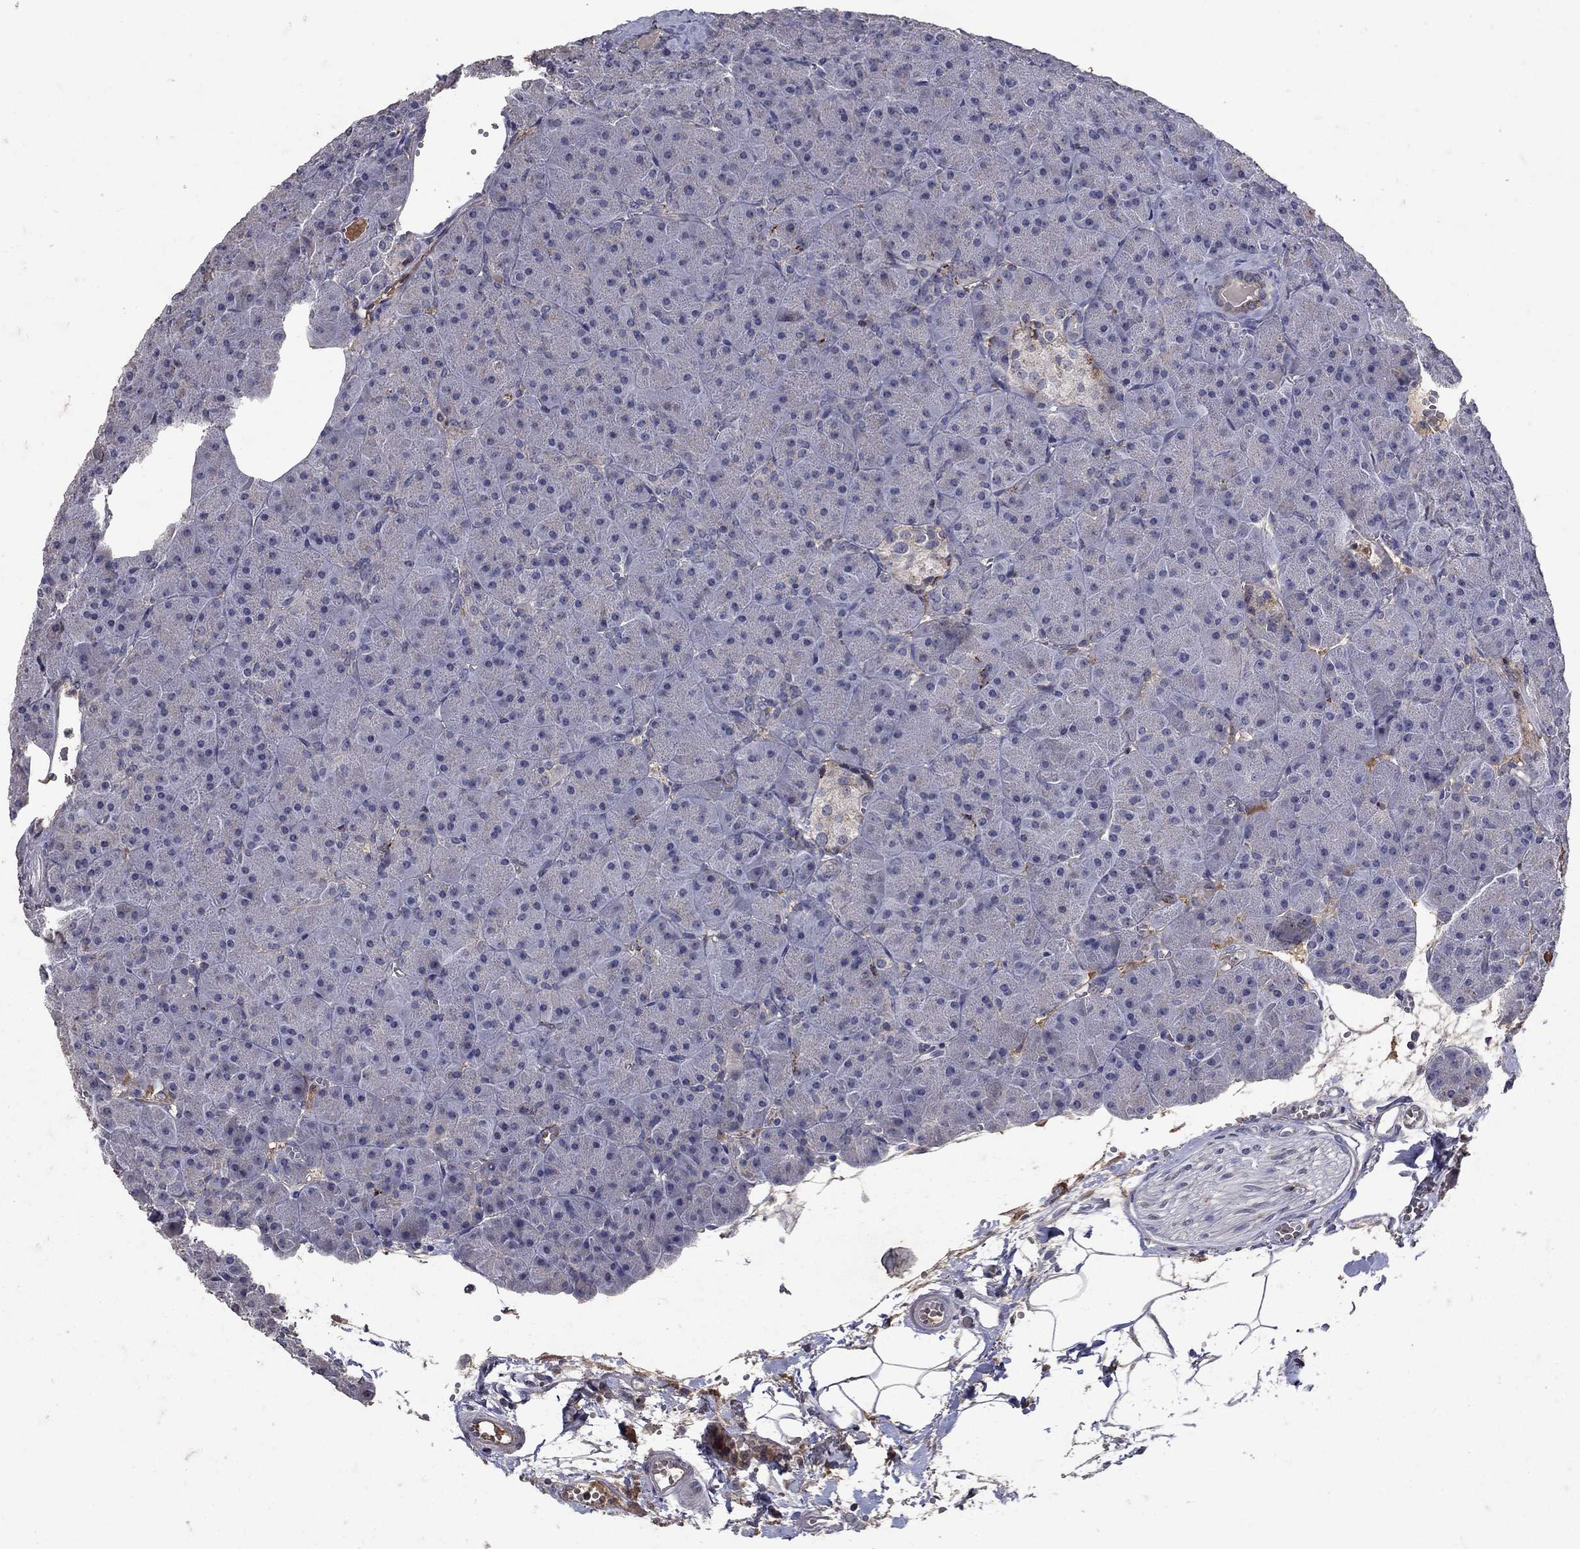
{"staining": {"intensity": "negative", "quantity": "none", "location": "none"}, "tissue": "pancreas", "cell_type": "Exocrine glandular cells", "image_type": "normal", "snomed": [{"axis": "morphology", "description": "Normal tissue, NOS"}, {"axis": "topography", "description": "Pancreas"}], "caption": "Photomicrograph shows no protein positivity in exocrine glandular cells of benign pancreas.", "gene": "NPC2", "patient": {"sex": "male", "age": 61}}